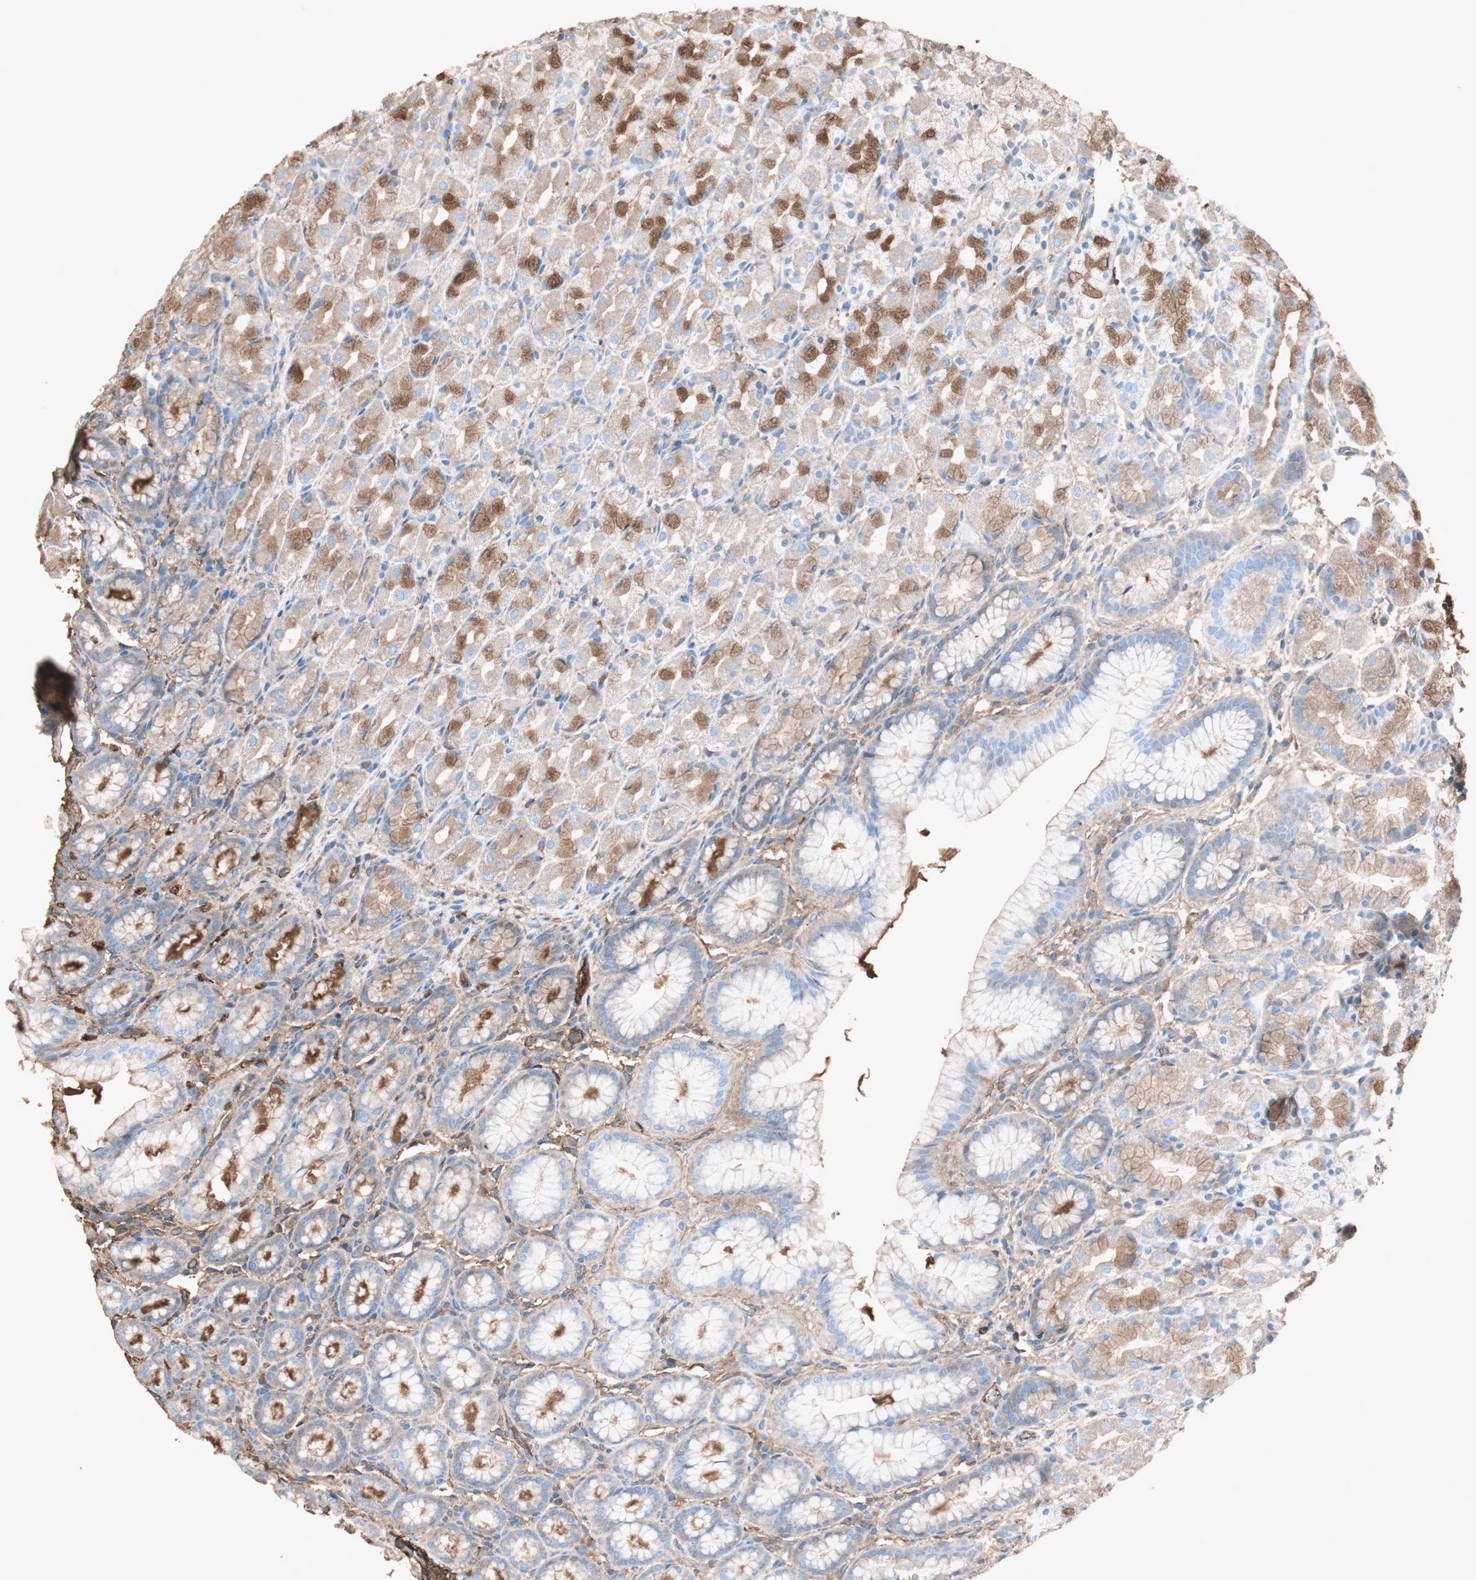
{"staining": {"intensity": "moderate", "quantity": ">75%", "location": "cytoplasmic/membranous"}, "tissue": "stomach", "cell_type": "Glandular cells", "image_type": "normal", "snomed": [{"axis": "morphology", "description": "Normal tissue, NOS"}, {"axis": "topography", "description": "Stomach, upper"}], "caption": "High-power microscopy captured an immunohistochemistry (IHC) histopathology image of normal stomach, revealing moderate cytoplasmic/membranous staining in approximately >75% of glandular cells. (DAB (3,3'-diaminobenzidine) = brown stain, brightfield microscopy at high magnification).", "gene": "MMP14", "patient": {"sex": "male", "age": 68}}